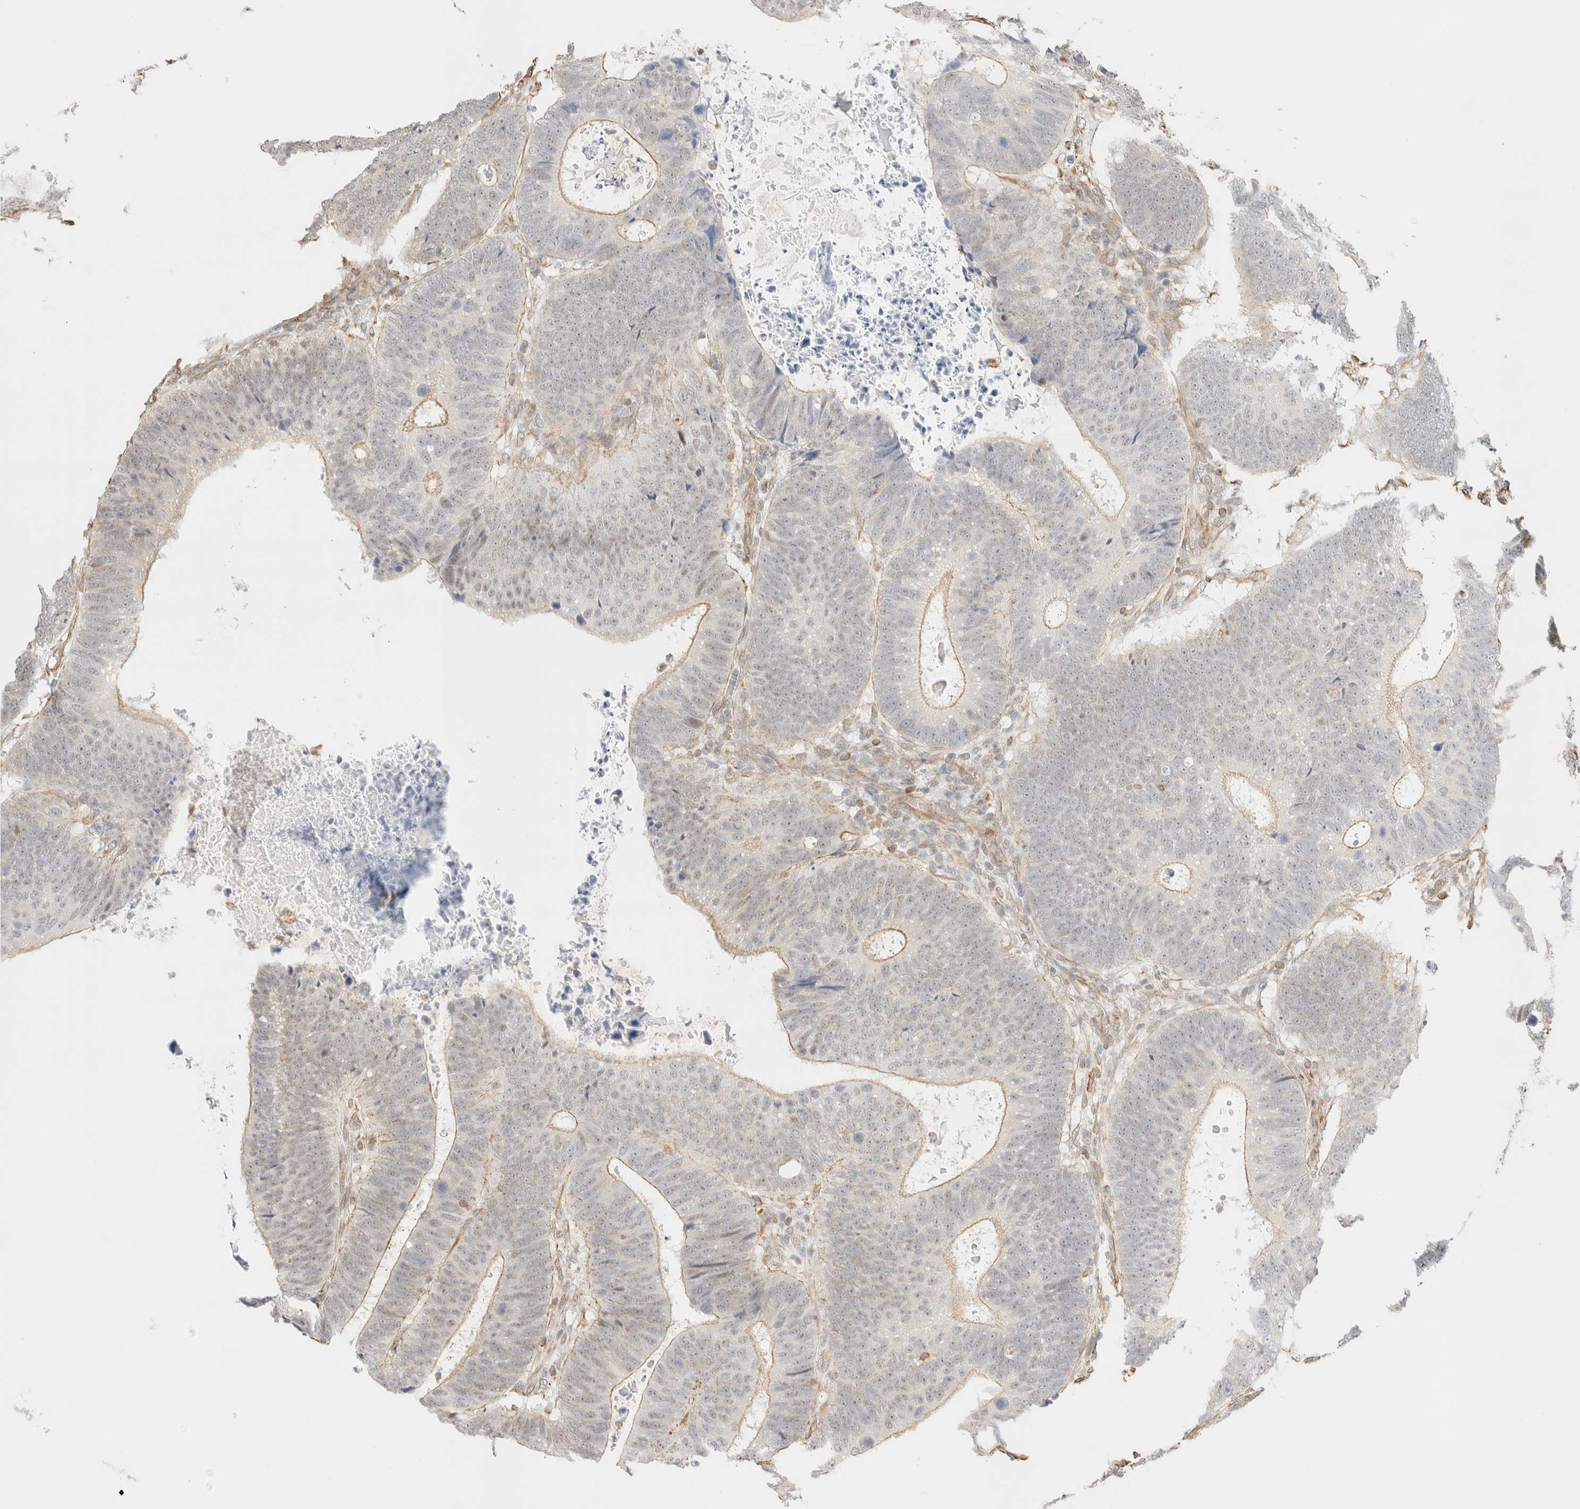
{"staining": {"intensity": "weak", "quantity": "25%-75%", "location": "cytoplasmic/membranous"}, "tissue": "colorectal cancer", "cell_type": "Tumor cells", "image_type": "cancer", "snomed": [{"axis": "morphology", "description": "Adenocarcinoma, NOS"}, {"axis": "topography", "description": "Colon"}], "caption": "Immunohistochemistry staining of colorectal cancer (adenocarcinoma), which demonstrates low levels of weak cytoplasmic/membranous expression in about 25%-75% of tumor cells indicating weak cytoplasmic/membranous protein expression. The staining was performed using DAB (brown) for protein detection and nuclei were counterstained in hematoxylin (blue).", "gene": "ARID5A", "patient": {"sex": "male", "age": 56}}